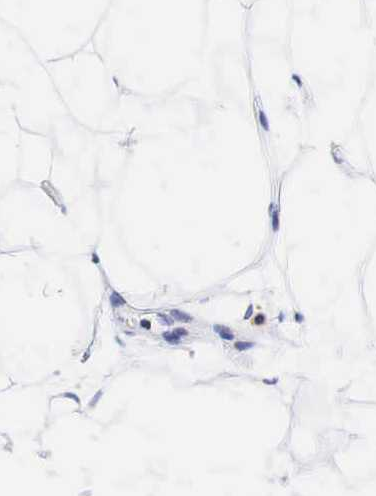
{"staining": {"intensity": "negative", "quantity": "none", "location": "none"}, "tissue": "breast cancer", "cell_type": "Tumor cells", "image_type": "cancer", "snomed": [{"axis": "morphology", "description": "Duct carcinoma"}, {"axis": "topography", "description": "Breast"}], "caption": "This micrograph is of breast invasive ductal carcinoma stained with IHC to label a protein in brown with the nuclei are counter-stained blue. There is no expression in tumor cells.", "gene": "CD3E", "patient": {"sex": "female", "age": 39}}